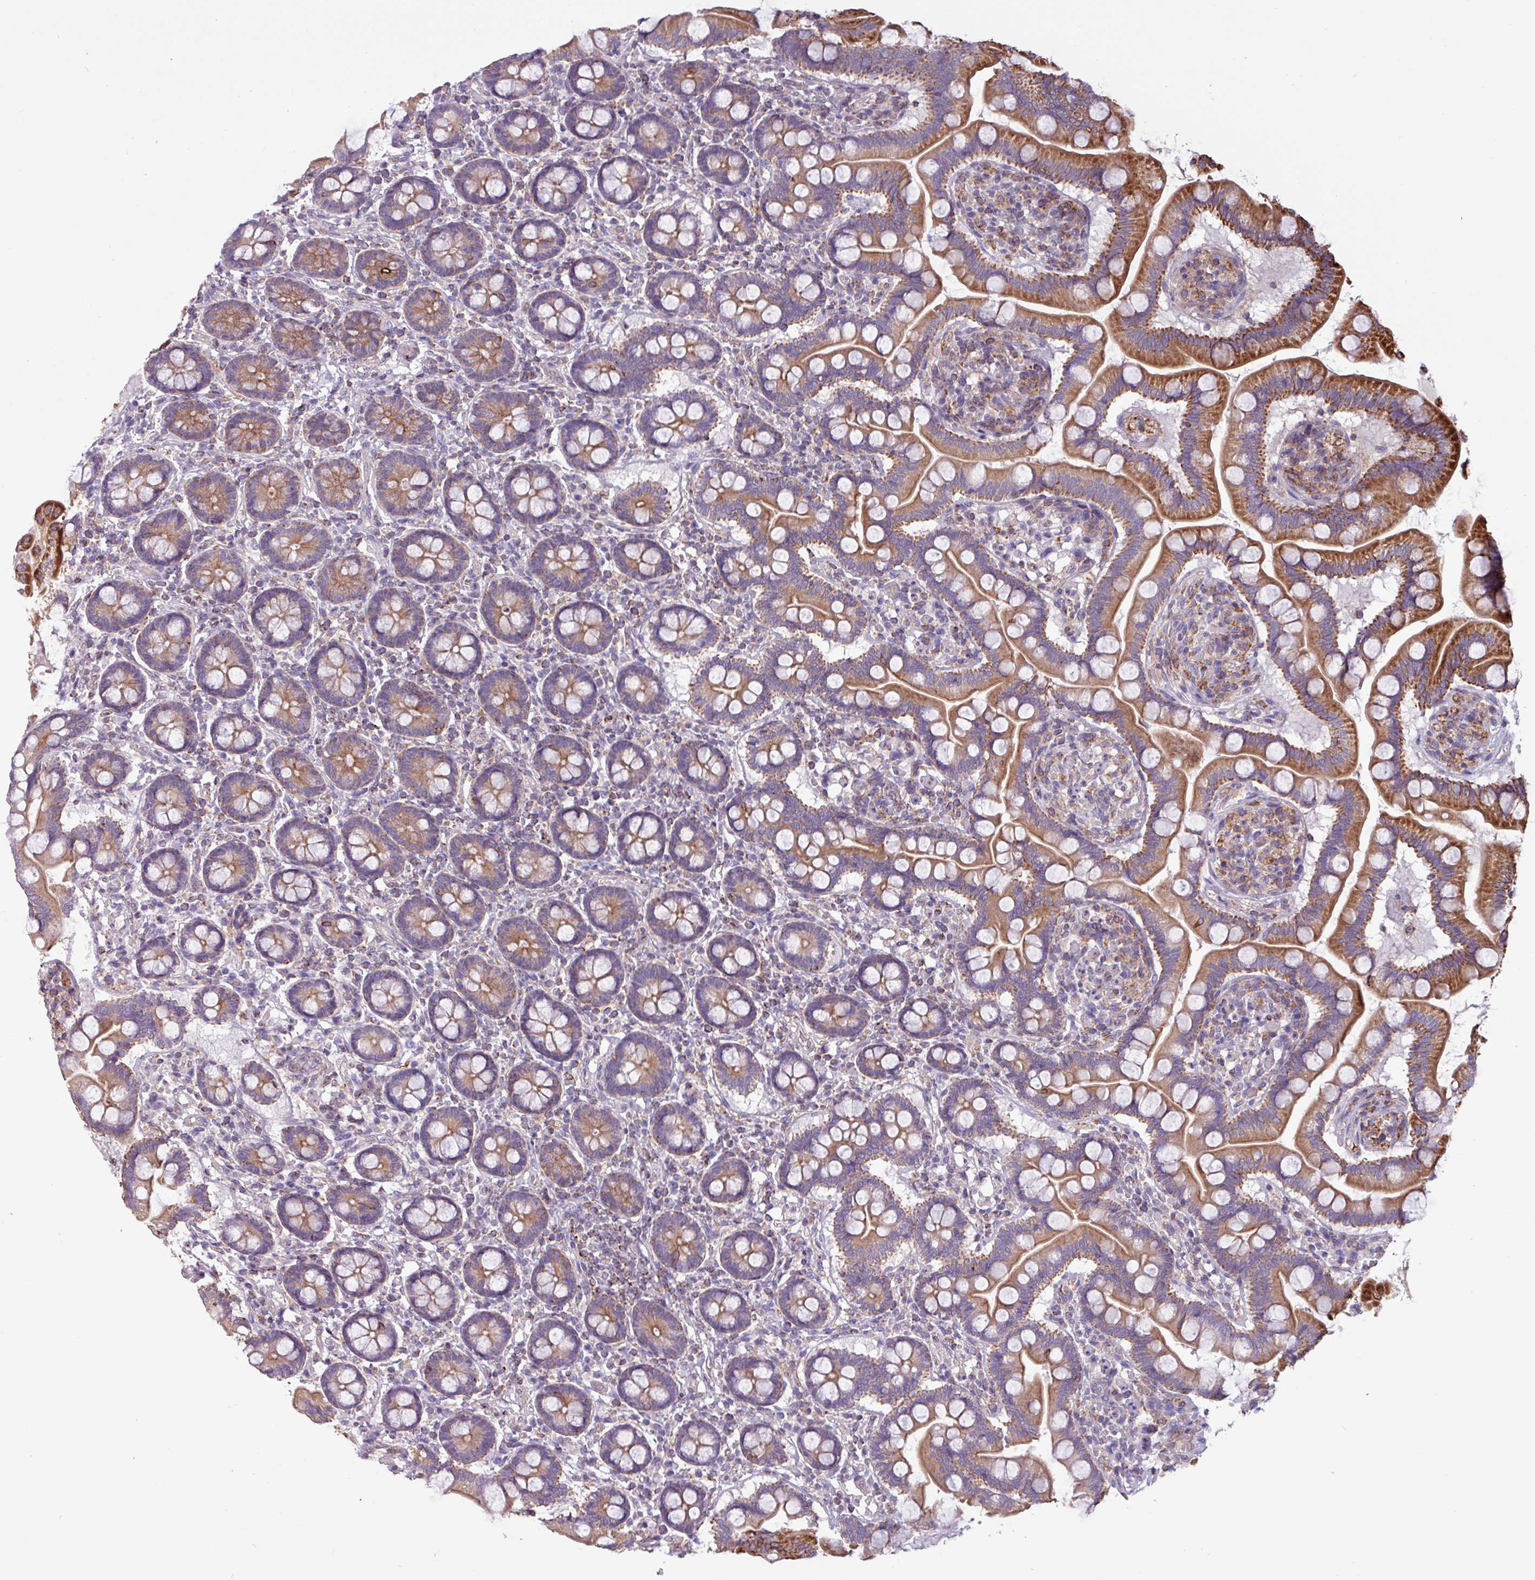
{"staining": {"intensity": "strong", "quantity": ">75%", "location": "cytoplasmic/membranous"}, "tissue": "small intestine", "cell_type": "Glandular cells", "image_type": "normal", "snomed": [{"axis": "morphology", "description": "Normal tissue, NOS"}, {"axis": "topography", "description": "Small intestine"}], "caption": "Human small intestine stained with a brown dye shows strong cytoplasmic/membranous positive staining in approximately >75% of glandular cells.", "gene": "CAMK1", "patient": {"sex": "female", "age": 64}}